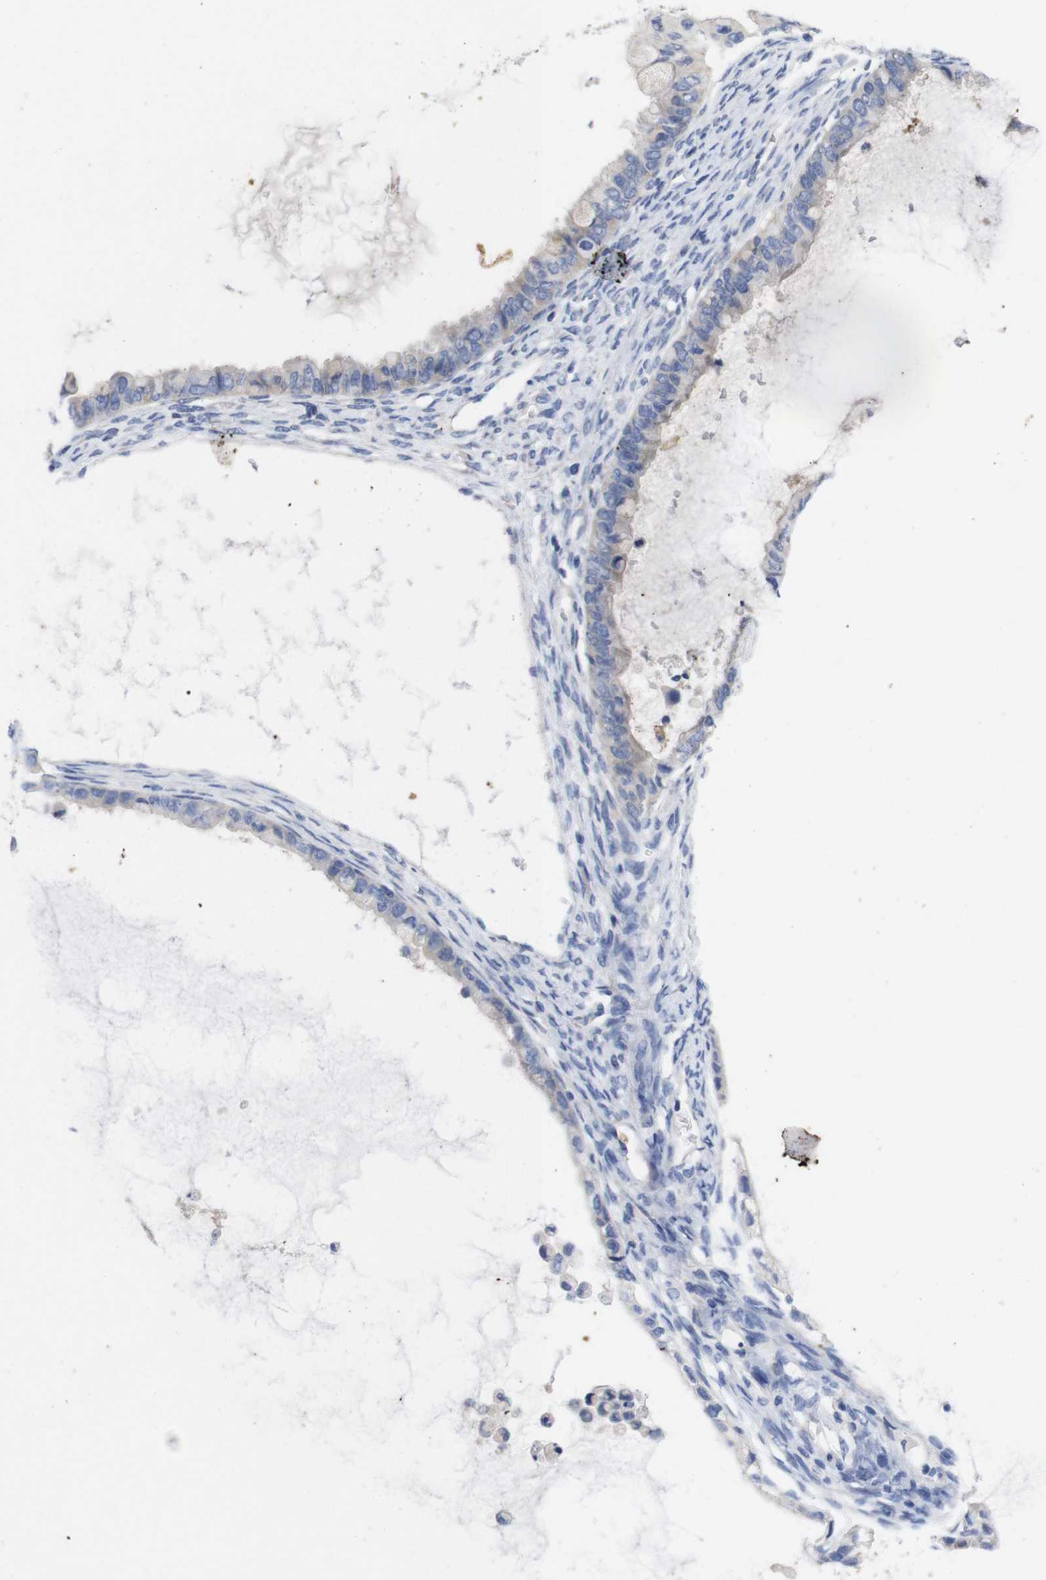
{"staining": {"intensity": "weak", "quantity": "<25%", "location": "cytoplasmic/membranous"}, "tissue": "ovarian cancer", "cell_type": "Tumor cells", "image_type": "cancer", "snomed": [{"axis": "morphology", "description": "Cystadenocarcinoma, mucinous, NOS"}, {"axis": "topography", "description": "Ovary"}], "caption": "The histopathology image reveals no staining of tumor cells in mucinous cystadenocarcinoma (ovarian).", "gene": "TNNI3", "patient": {"sex": "female", "age": 80}}